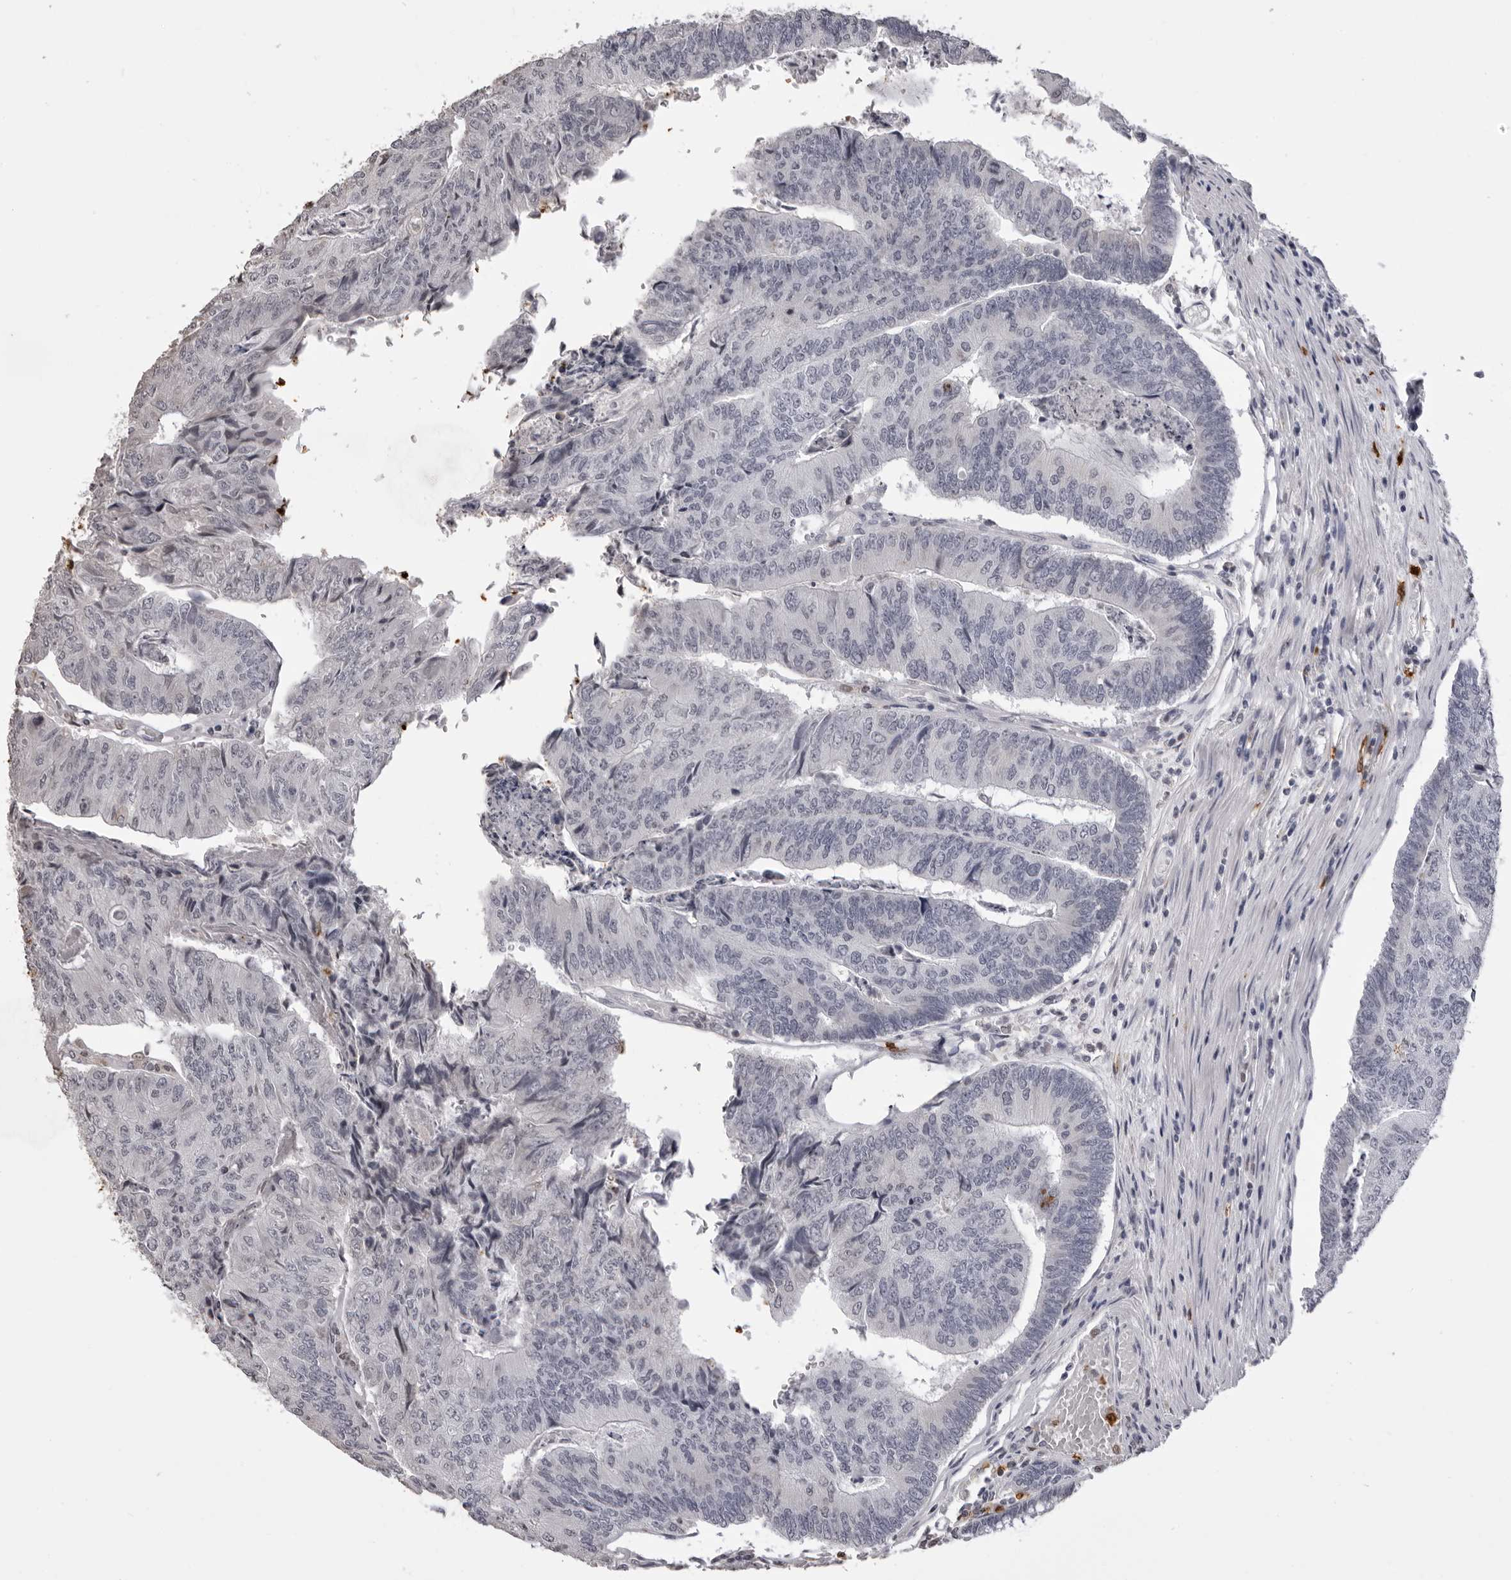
{"staining": {"intensity": "negative", "quantity": "none", "location": "none"}, "tissue": "colorectal cancer", "cell_type": "Tumor cells", "image_type": "cancer", "snomed": [{"axis": "morphology", "description": "Adenocarcinoma, NOS"}, {"axis": "topography", "description": "Colon"}], "caption": "Immunohistochemistry of colorectal cancer (adenocarcinoma) displays no expression in tumor cells.", "gene": "IL31", "patient": {"sex": "female", "age": 67}}